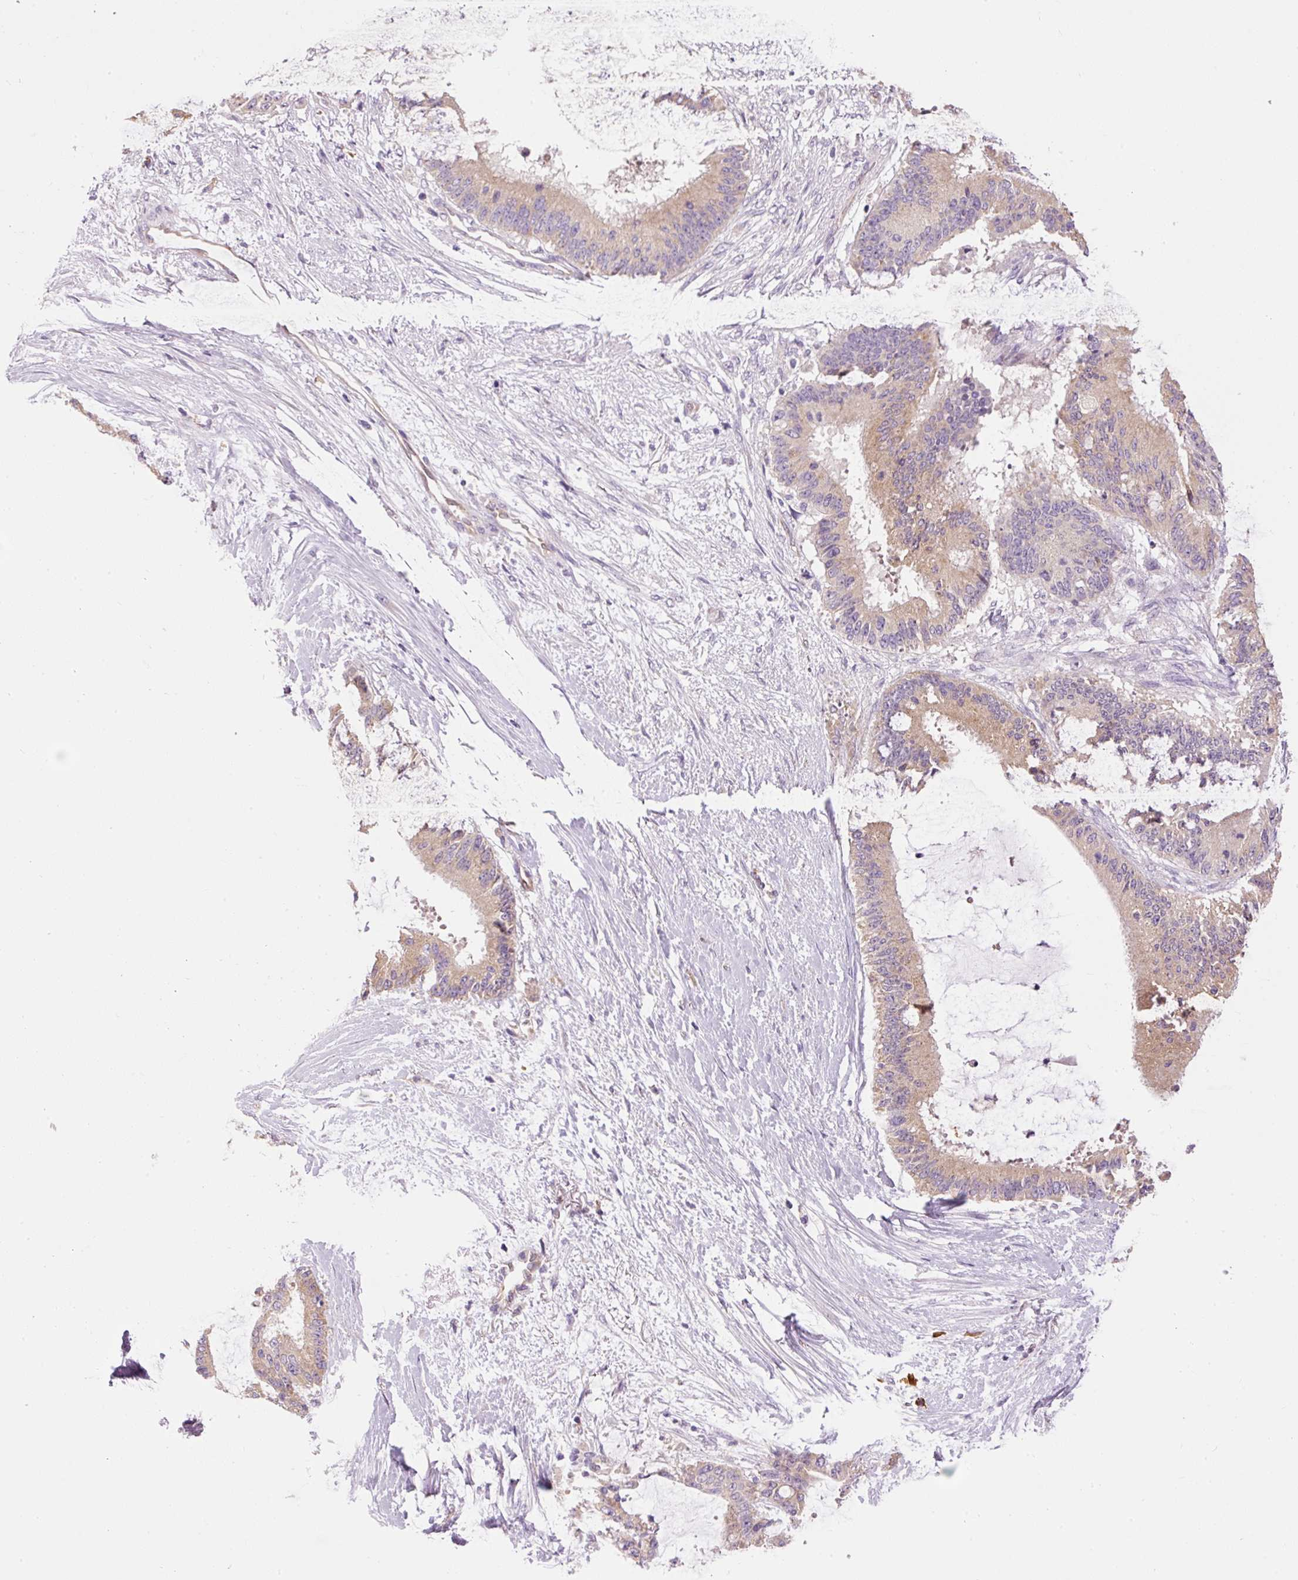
{"staining": {"intensity": "moderate", "quantity": "25%-75%", "location": "cytoplasmic/membranous"}, "tissue": "liver cancer", "cell_type": "Tumor cells", "image_type": "cancer", "snomed": [{"axis": "morphology", "description": "Normal tissue, NOS"}, {"axis": "morphology", "description": "Cholangiocarcinoma"}, {"axis": "topography", "description": "Liver"}, {"axis": "topography", "description": "Peripheral nerve tissue"}], "caption": "The micrograph displays a brown stain indicating the presence of a protein in the cytoplasmic/membranous of tumor cells in liver cholangiocarcinoma.", "gene": "PNPLA5", "patient": {"sex": "female", "age": 73}}